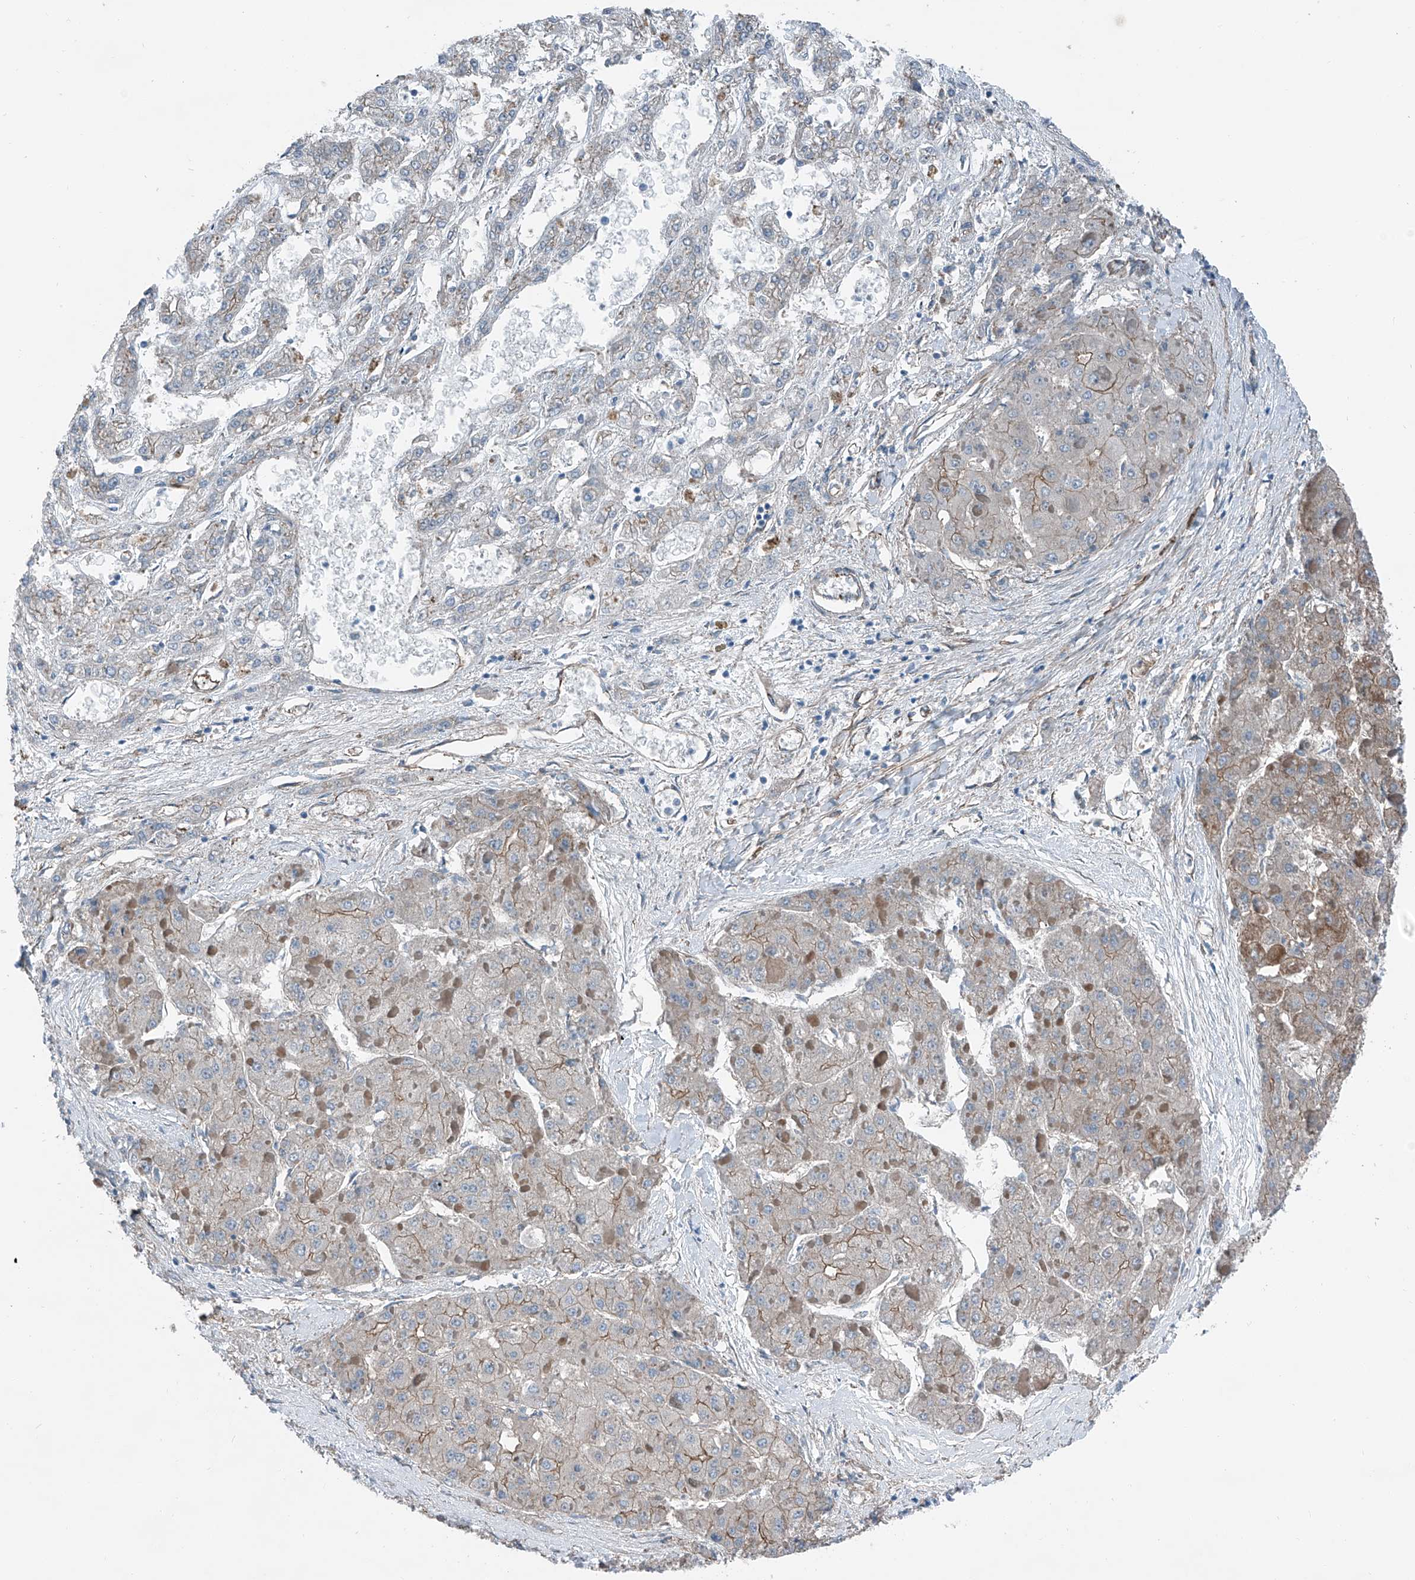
{"staining": {"intensity": "moderate", "quantity": "<25%", "location": "cytoplasmic/membranous"}, "tissue": "liver cancer", "cell_type": "Tumor cells", "image_type": "cancer", "snomed": [{"axis": "morphology", "description": "Carcinoma, Hepatocellular, NOS"}, {"axis": "topography", "description": "Liver"}], "caption": "Hepatocellular carcinoma (liver) tissue displays moderate cytoplasmic/membranous positivity in about <25% of tumor cells", "gene": "THEMIS2", "patient": {"sex": "female", "age": 73}}